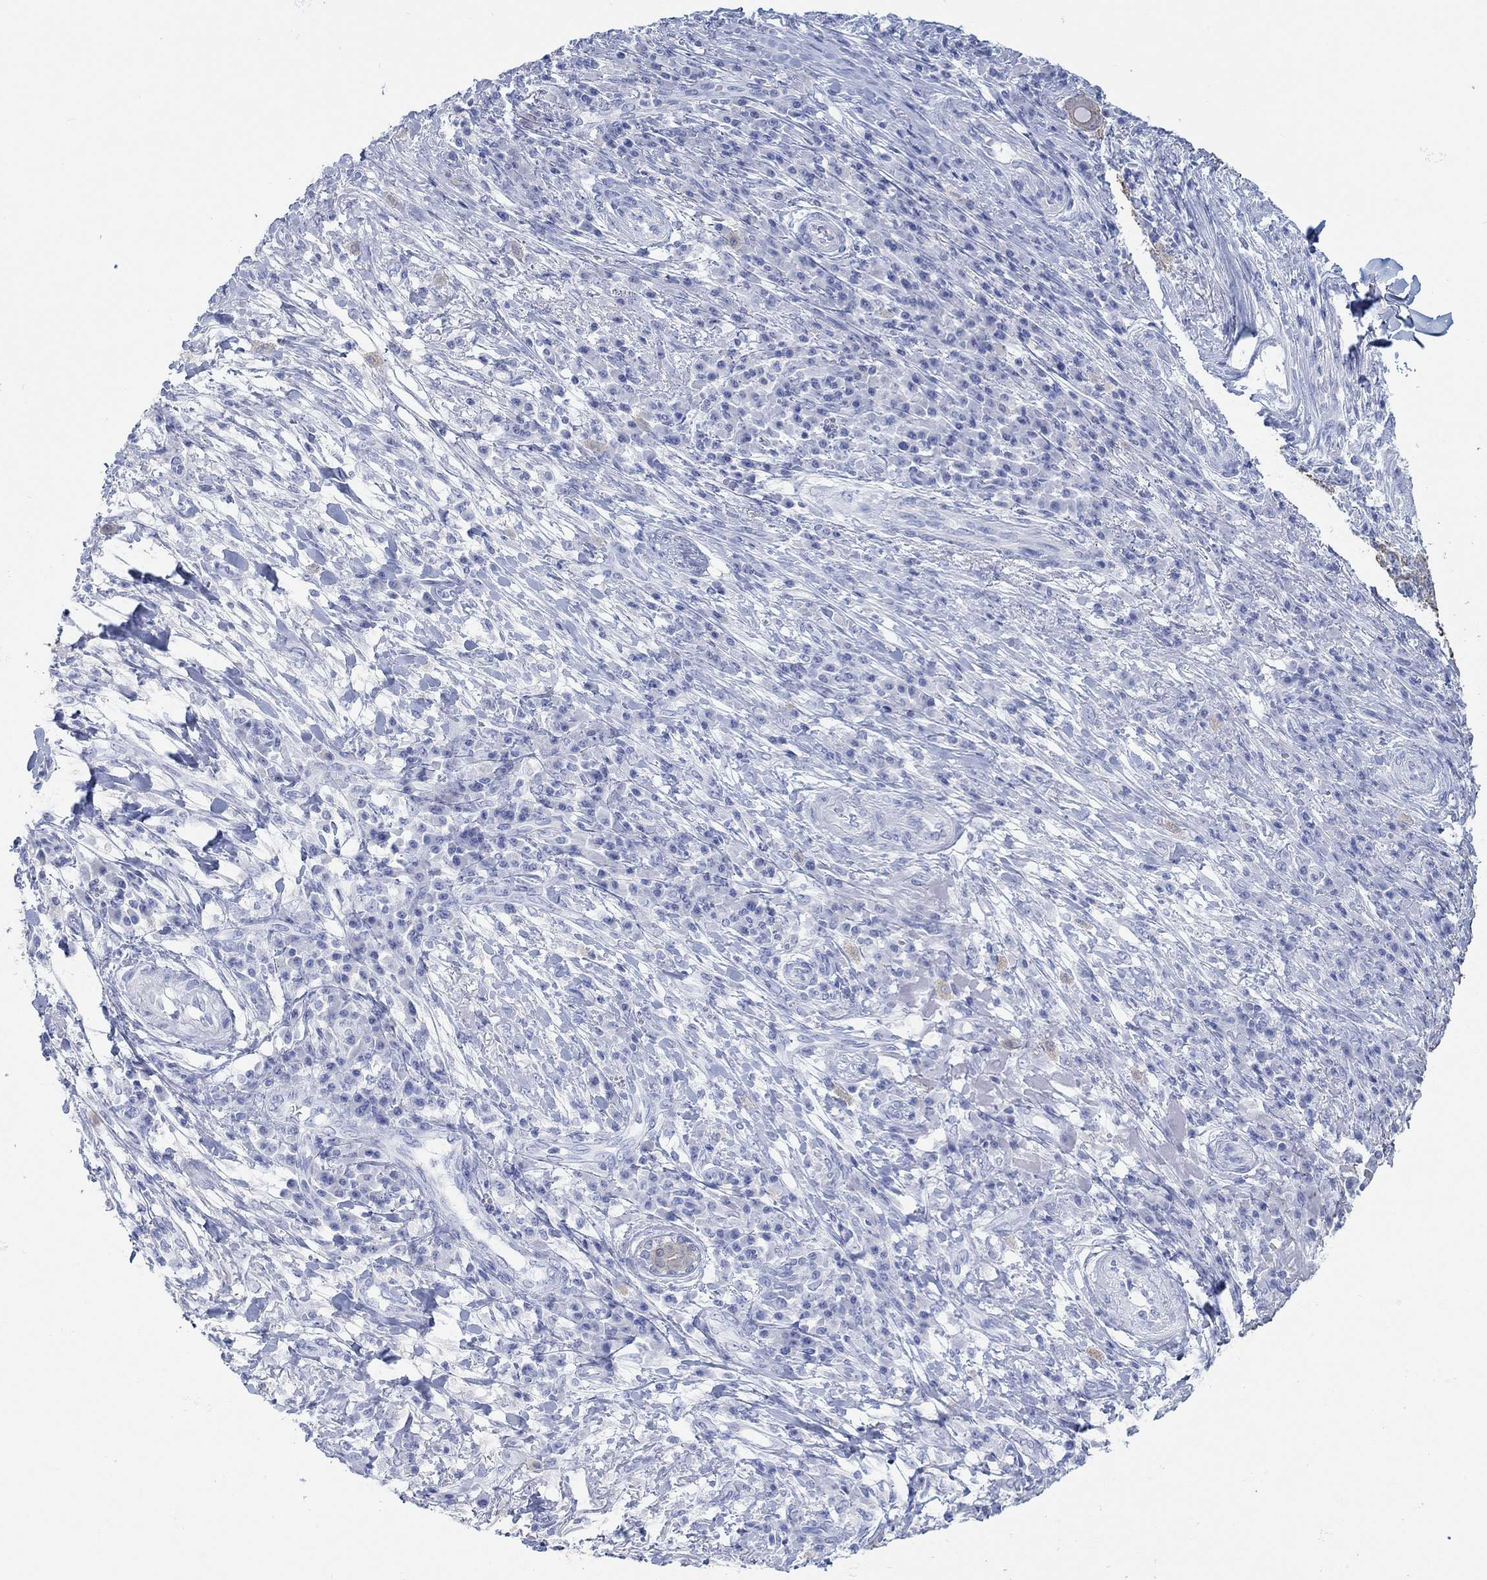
{"staining": {"intensity": "weak", "quantity": "<25%", "location": "cytoplasmic/membranous"}, "tissue": "skin cancer", "cell_type": "Tumor cells", "image_type": "cancer", "snomed": [{"axis": "morphology", "description": "Squamous cell carcinoma, NOS"}, {"axis": "topography", "description": "Skin"}], "caption": "There is no significant expression in tumor cells of skin cancer.", "gene": "AK8", "patient": {"sex": "male", "age": 92}}